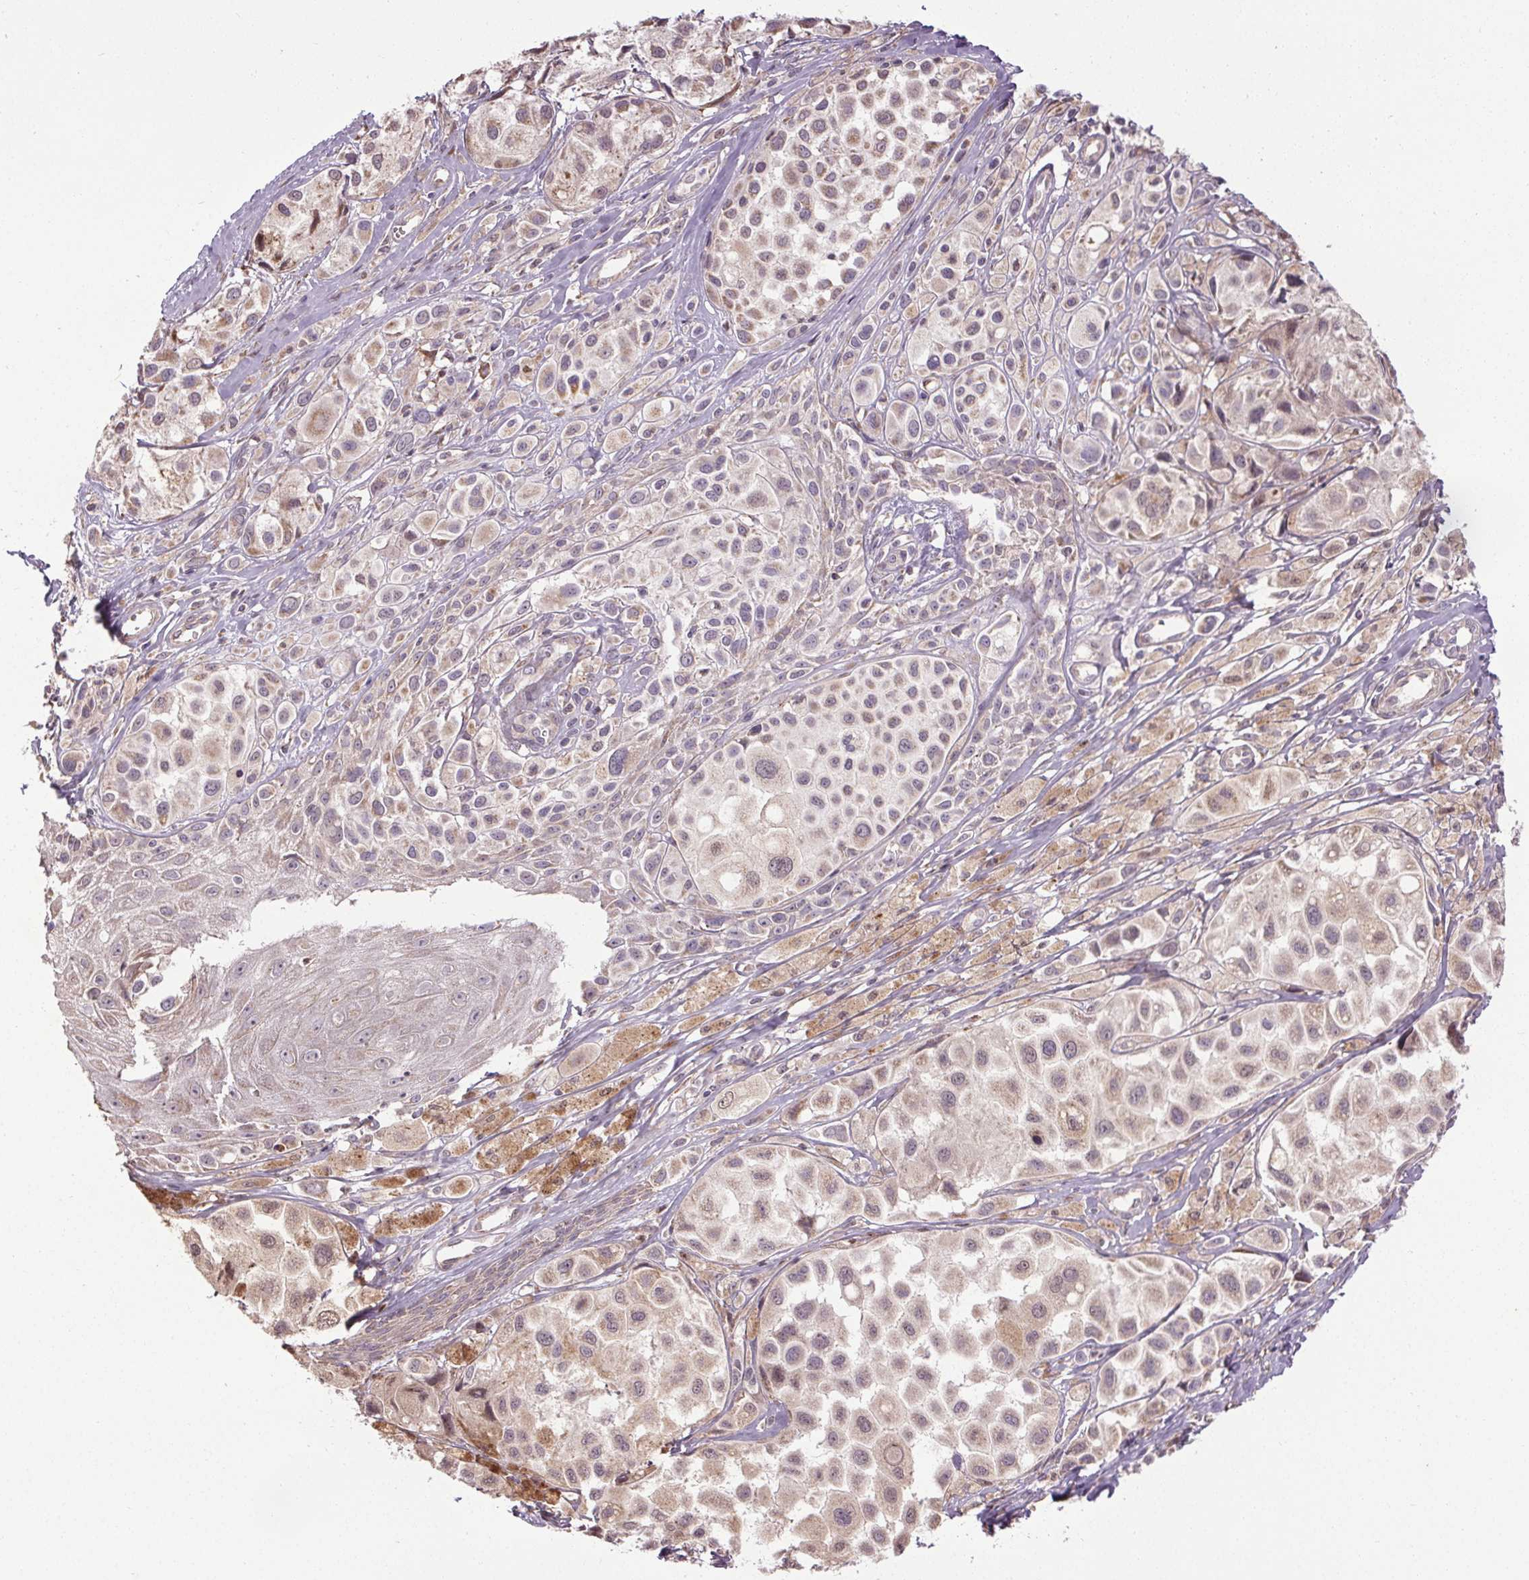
{"staining": {"intensity": "weak", "quantity": "<25%", "location": "cytoplasmic/membranous"}, "tissue": "melanoma", "cell_type": "Tumor cells", "image_type": "cancer", "snomed": [{"axis": "morphology", "description": "Malignant melanoma, NOS"}, {"axis": "topography", "description": "Skin"}], "caption": "The image displays no significant staining in tumor cells of melanoma. (Brightfield microscopy of DAB (3,3'-diaminobenzidine) IHC at high magnification).", "gene": "ZNF548", "patient": {"sex": "male", "age": 77}}